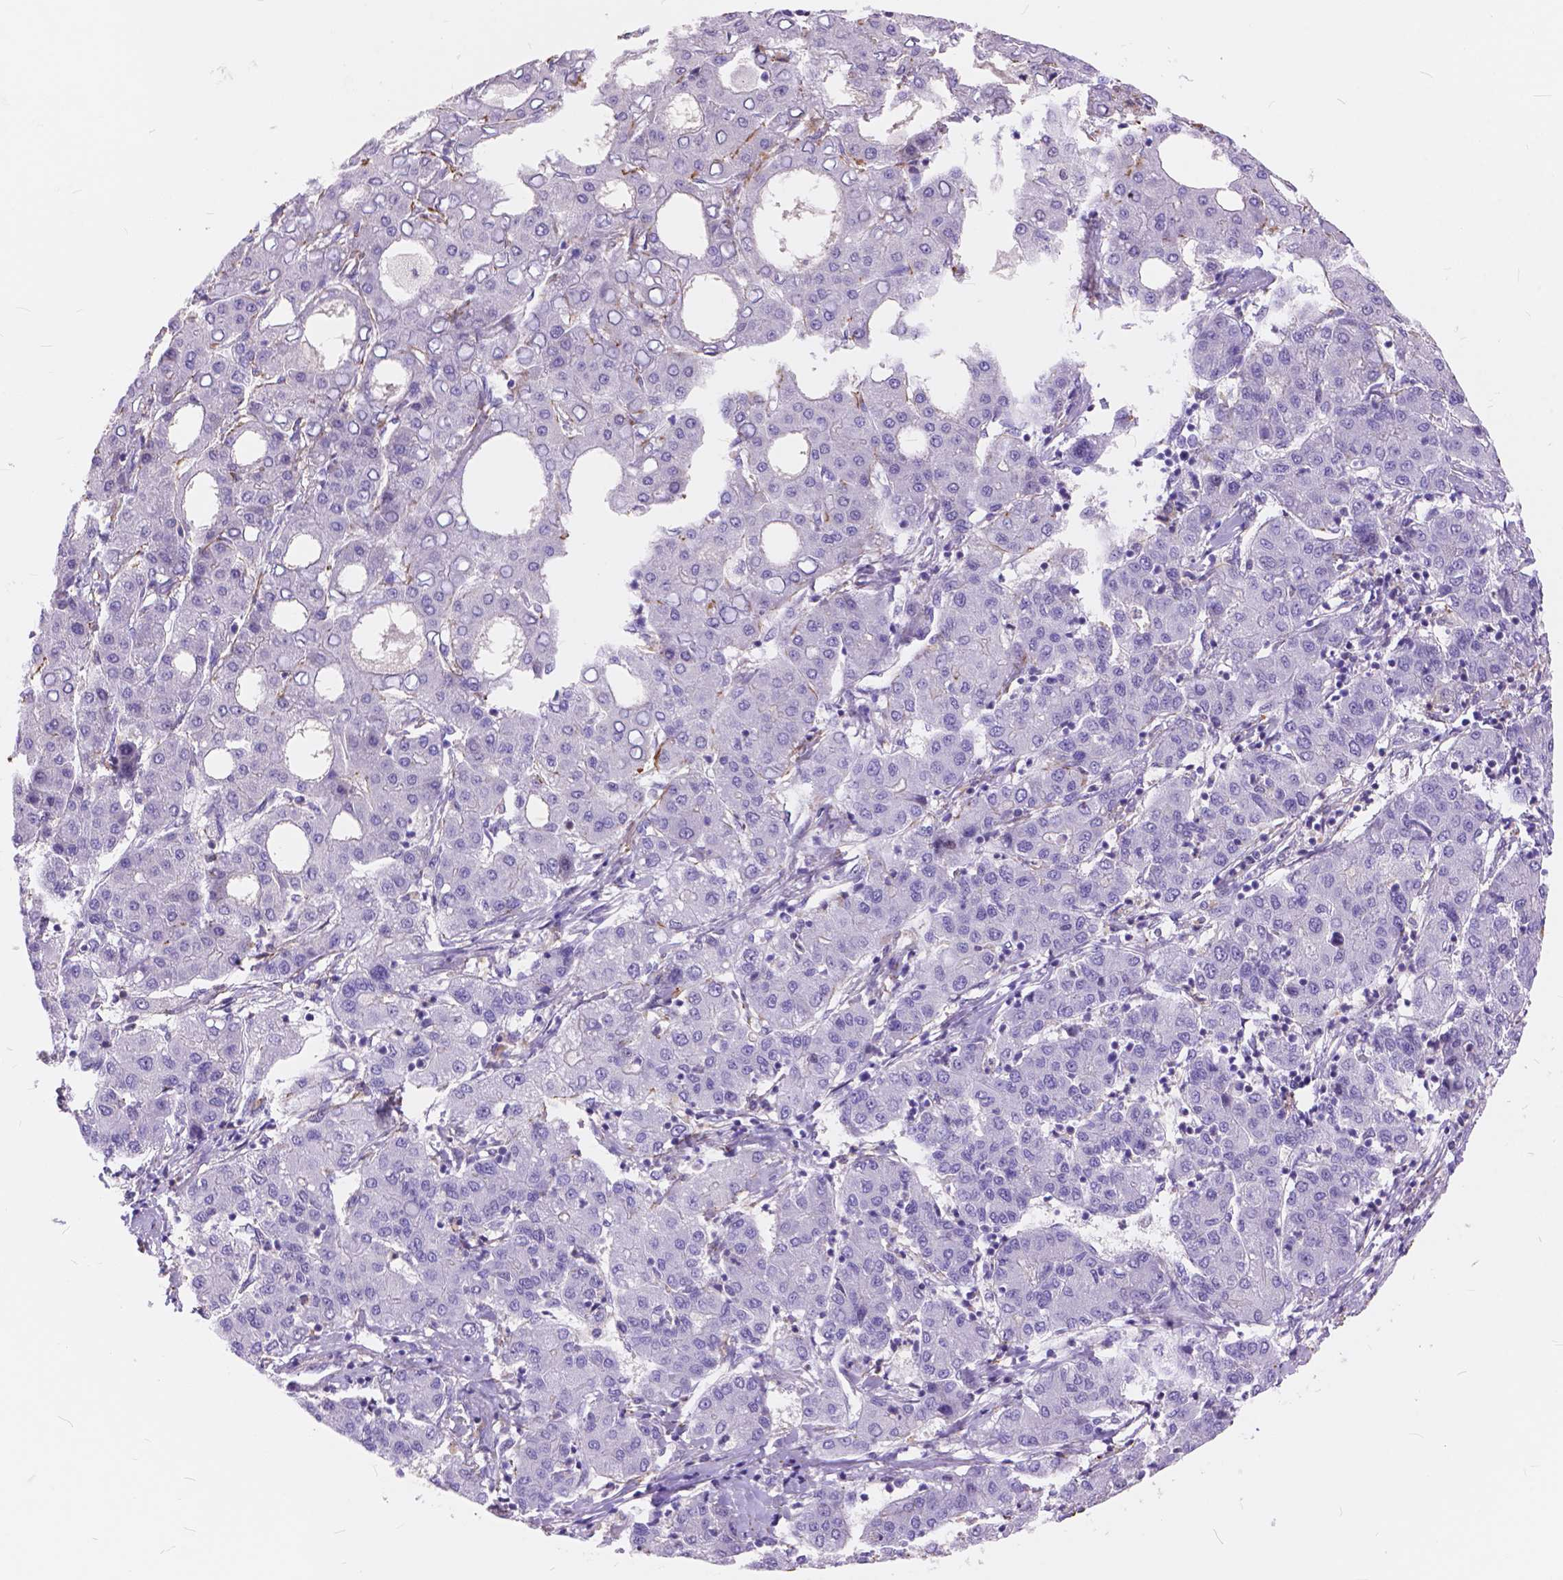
{"staining": {"intensity": "negative", "quantity": "none", "location": "none"}, "tissue": "liver cancer", "cell_type": "Tumor cells", "image_type": "cancer", "snomed": [{"axis": "morphology", "description": "Carcinoma, Hepatocellular, NOS"}, {"axis": "topography", "description": "Liver"}], "caption": "Immunohistochemistry (IHC) of liver hepatocellular carcinoma reveals no positivity in tumor cells.", "gene": "MAN2C1", "patient": {"sex": "male", "age": 65}}